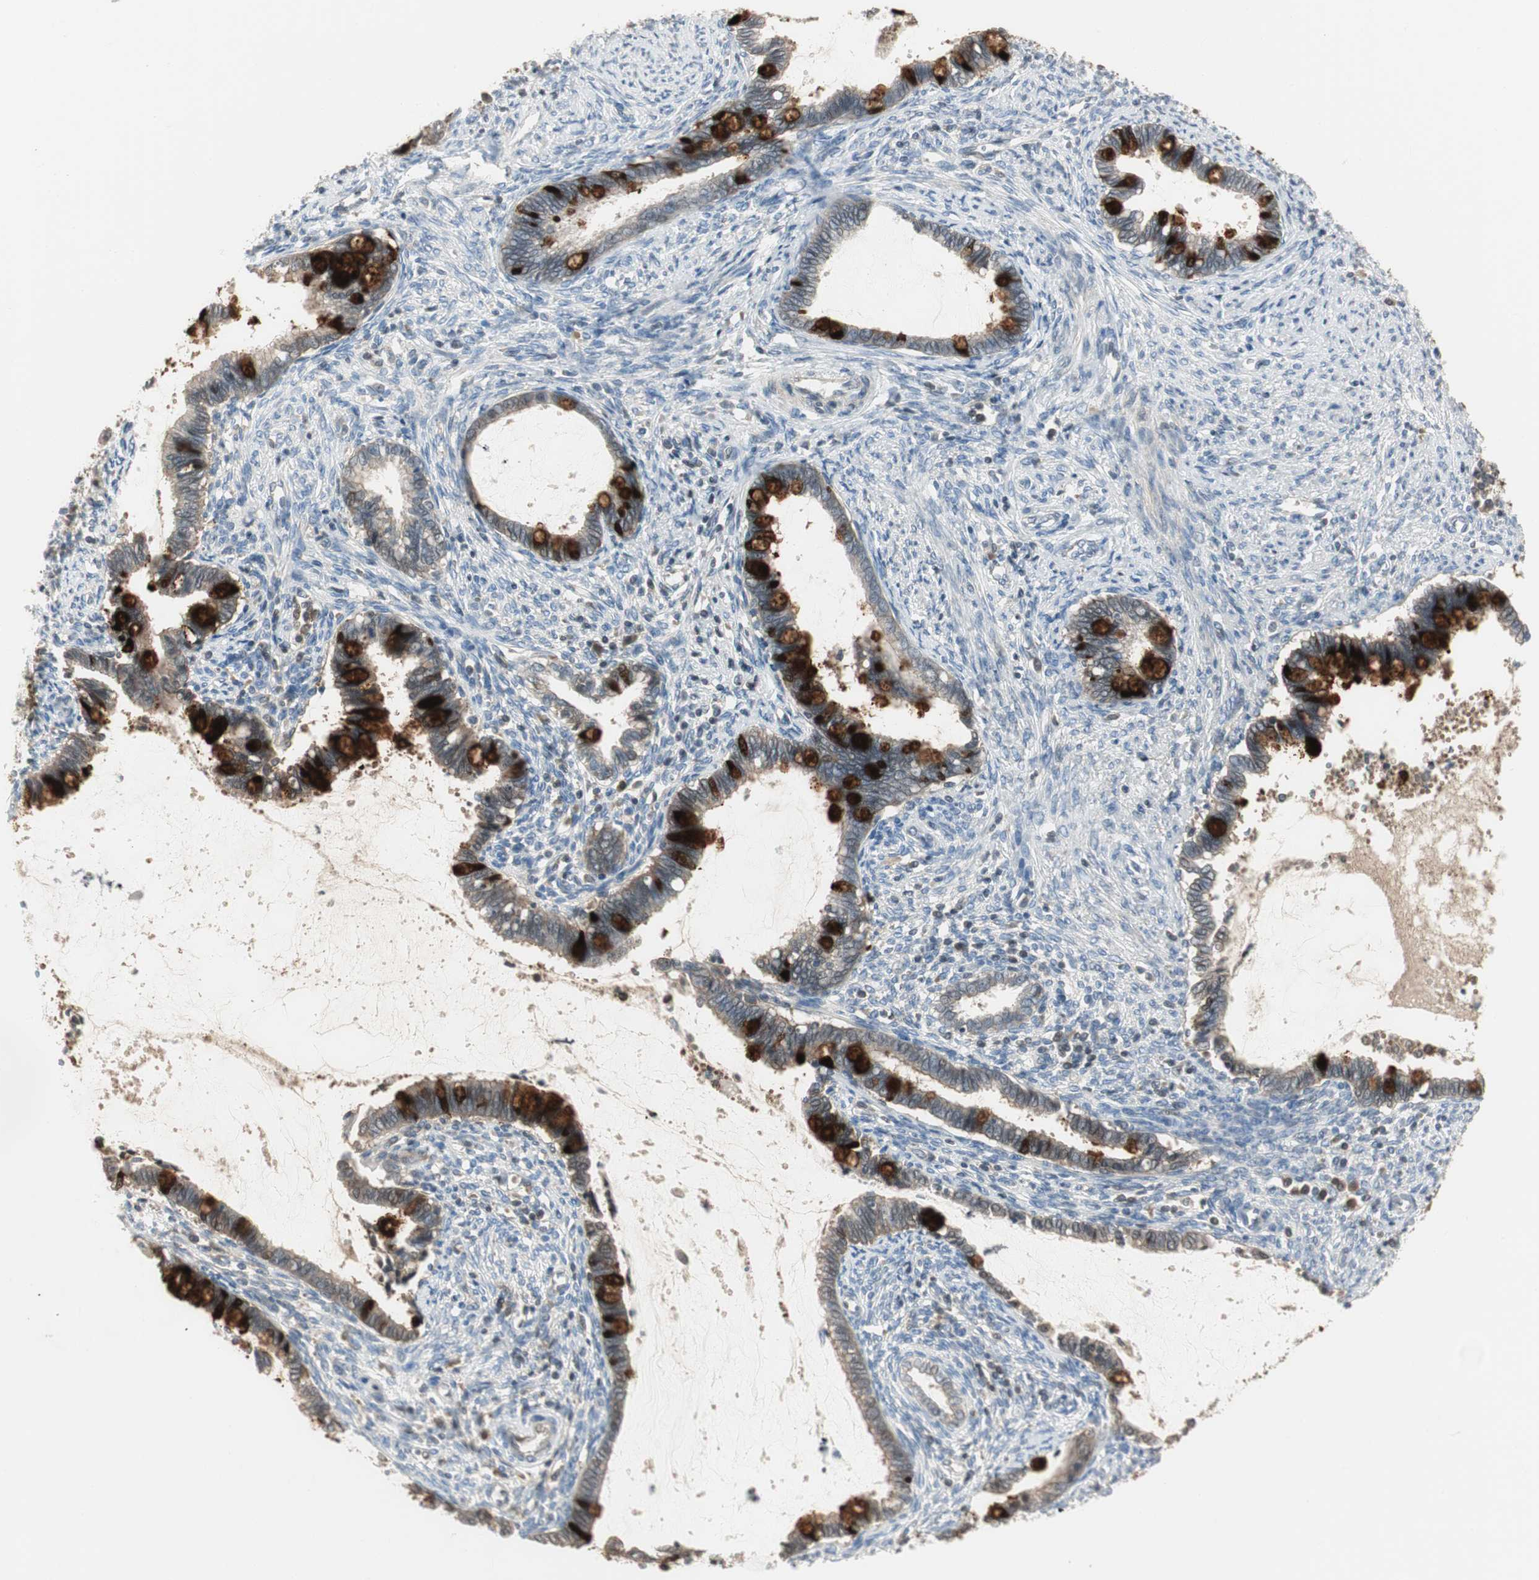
{"staining": {"intensity": "strong", "quantity": "25%-75%", "location": "cytoplasmic/membranous"}, "tissue": "cervical cancer", "cell_type": "Tumor cells", "image_type": "cancer", "snomed": [{"axis": "morphology", "description": "Adenocarcinoma, NOS"}, {"axis": "topography", "description": "Cervix"}], "caption": "This photomicrograph demonstrates immunohistochemistry (IHC) staining of human cervical cancer (adenocarcinoma), with high strong cytoplasmic/membranous positivity in about 25%-75% of tumor cells.", "gene": "SPINK4", "patient": {"sex": "female", "age": 44}}